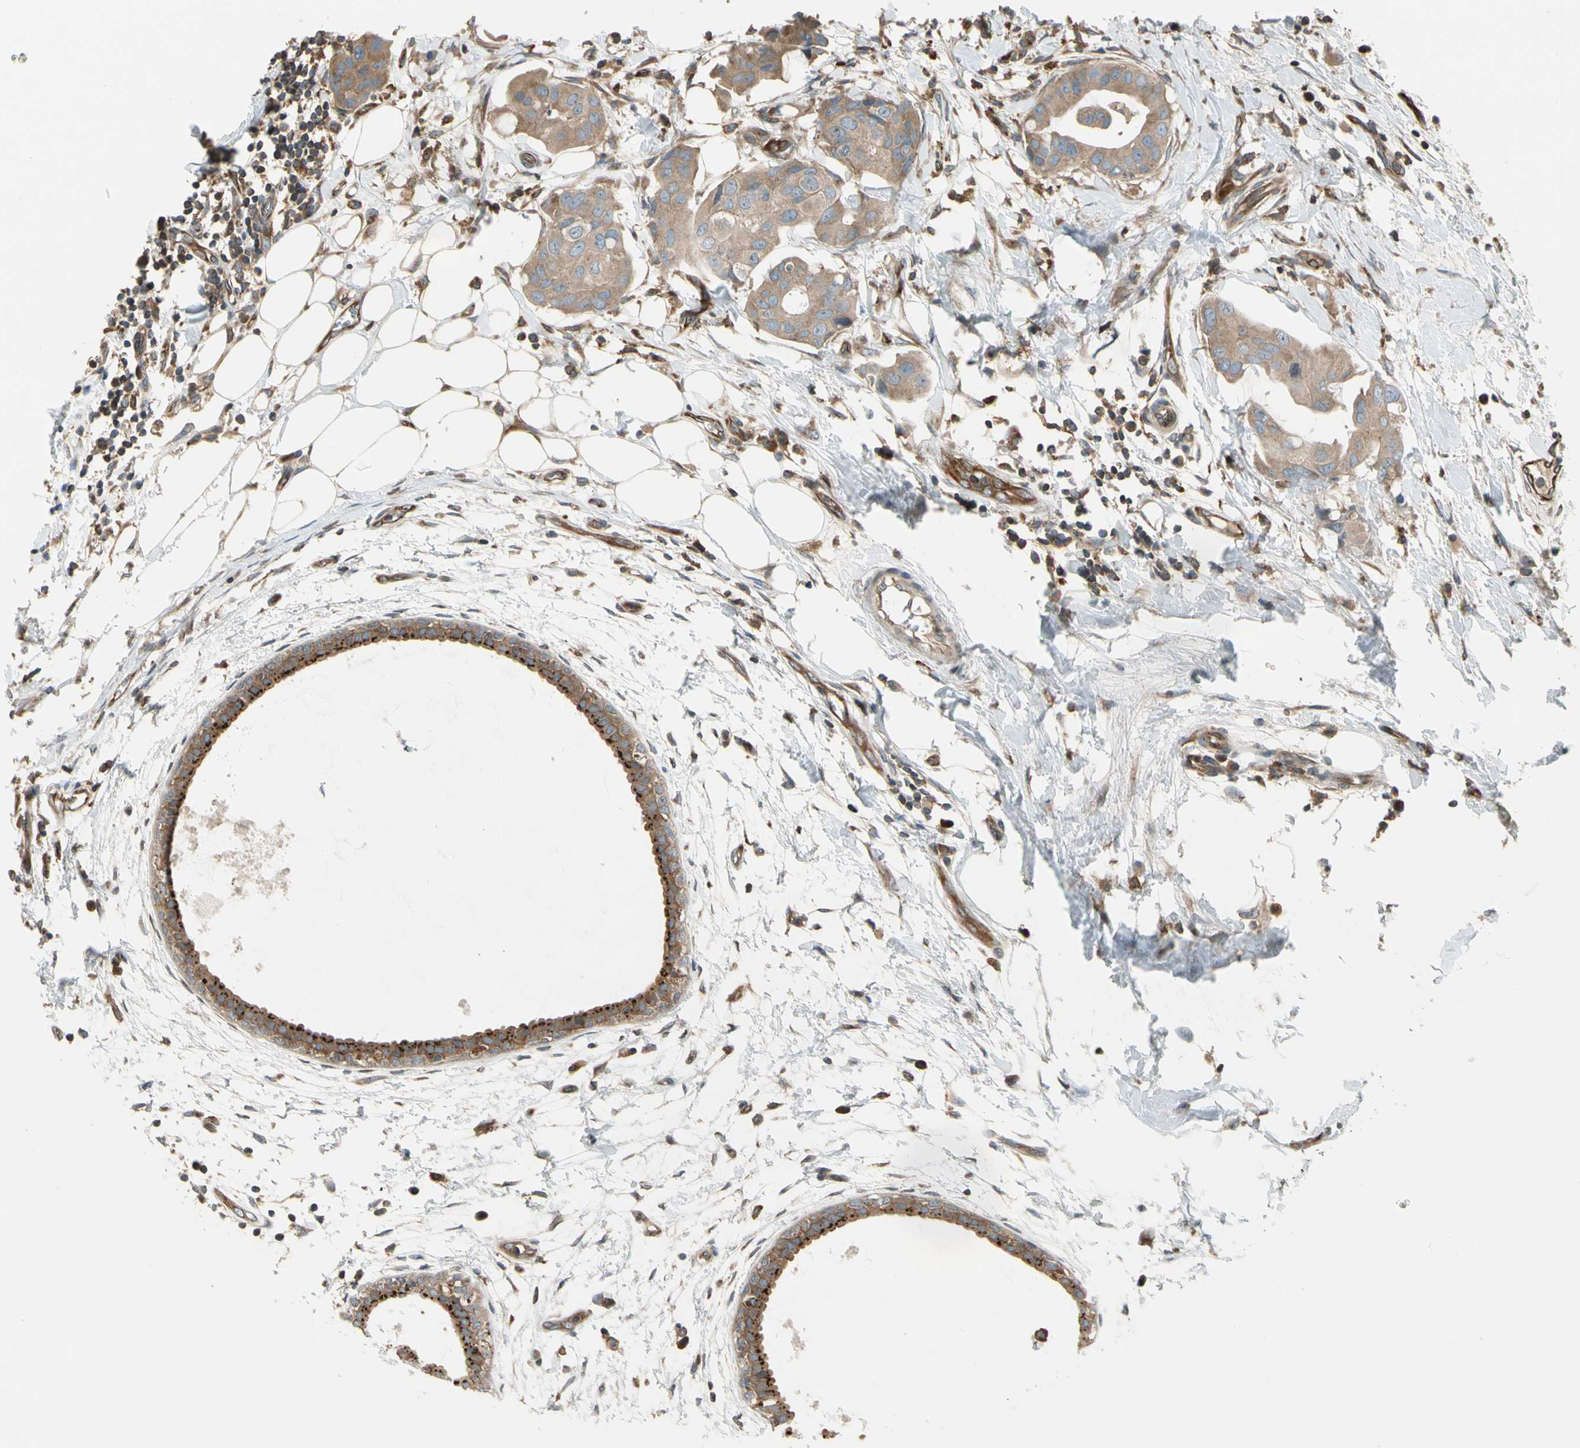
{"staining": {"intensity": "weak", "quantity": ">75%", "location": "cytoplasmic/membranous"}, "tissue": "breast cancer", "cell_type": "Tumor cells", "image_type": "cancer", "snomed": [{"axis": "morphology", "description": "Duct carcinoma"}, {"axis": "topography", "description": "Breast"}], "caption": "Immunohistochemistry (DAB (3,3'-diaminobenzidine)) staining of breast cancer displays weak cytoplasmic/membranous protein expression in about >75% of tumor cells. (DAB IHC, brown staining for protein, blue staining for nuclei).", "gene": "TRIO", "patient": {"sex": "female", "age": 40}}